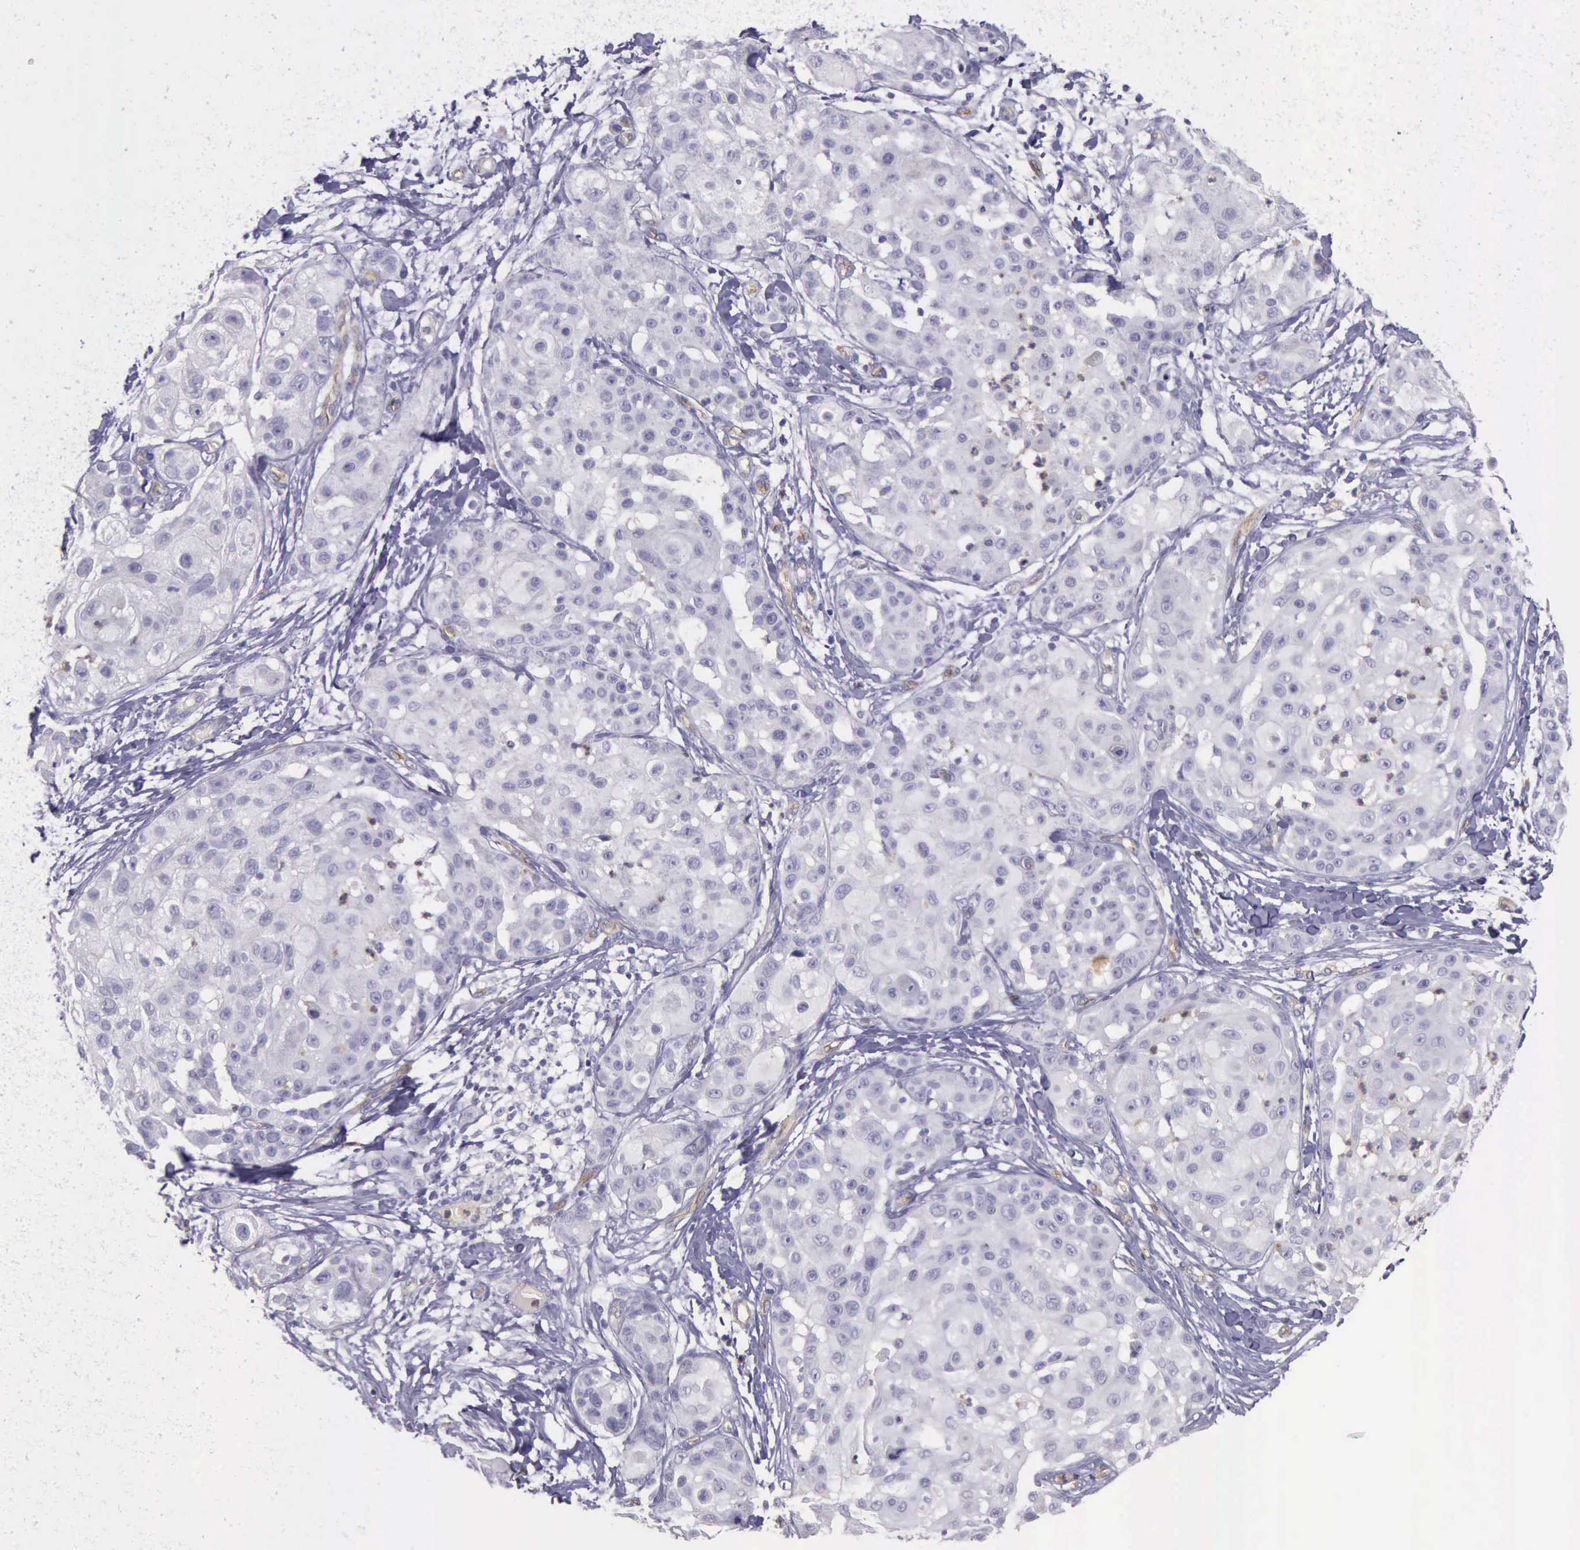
{"staining": {"intensity": "negative", "quantity": "none", "location": "none"}, "tissue": "skin cancer", "cell_type": "Tumor cells", "image_type": "cancer", "snomed": [{"axis": "morphology", "description": "Squamous cell carcinoma, NOS"}, {"axis": "topography", "description": "Skin"}], "caption": "Human squamous cell carcinoma (skin) stained for a protein using immunohistochemistry reveals no positivity in tumor cells.", "gene": "TCEANC", "patient": {"sex": "female", "age": 57}}